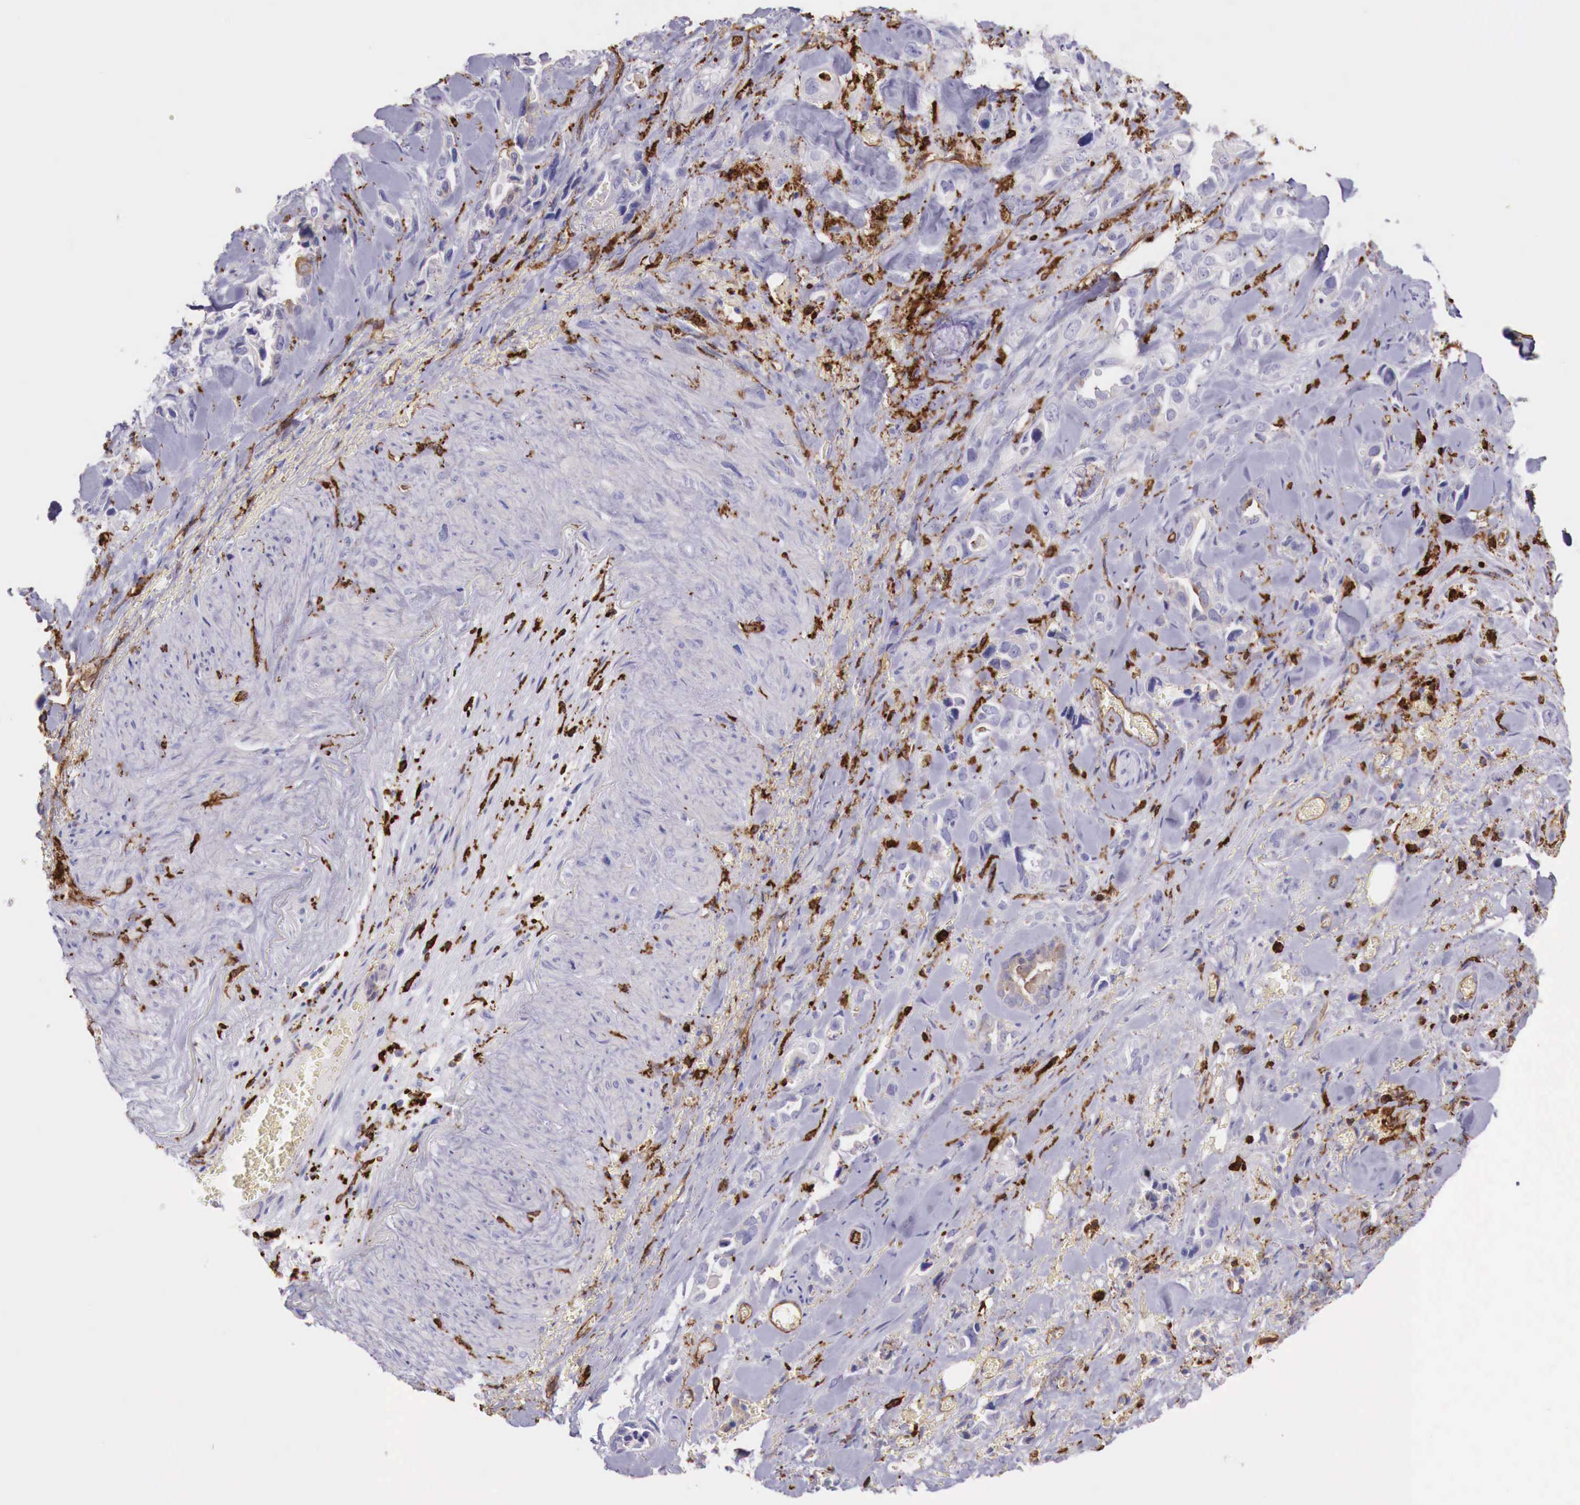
{"staining": {"intensity": "negative", "quantity": "none", "location": "none"}, "tissue": "pancreatic cancer", "cell_type": "Tumor cells", "image_type": "cancer", "snomed": [{"axis": "morphology", "description": "Adenocarcinoma, NOS"}, {"axis": "topography", "description": "Pancreas"}], "caption": "High magnification brightfield microscopy of pancreatic cancer stained with DAB (3,3'-diaminobenzidine) (brown) and counterstained with hematoxylin (blue): tumor cells show no significant positivity.", "gene": "MSR1", "patient": {"sex": "male", "age": 69}}